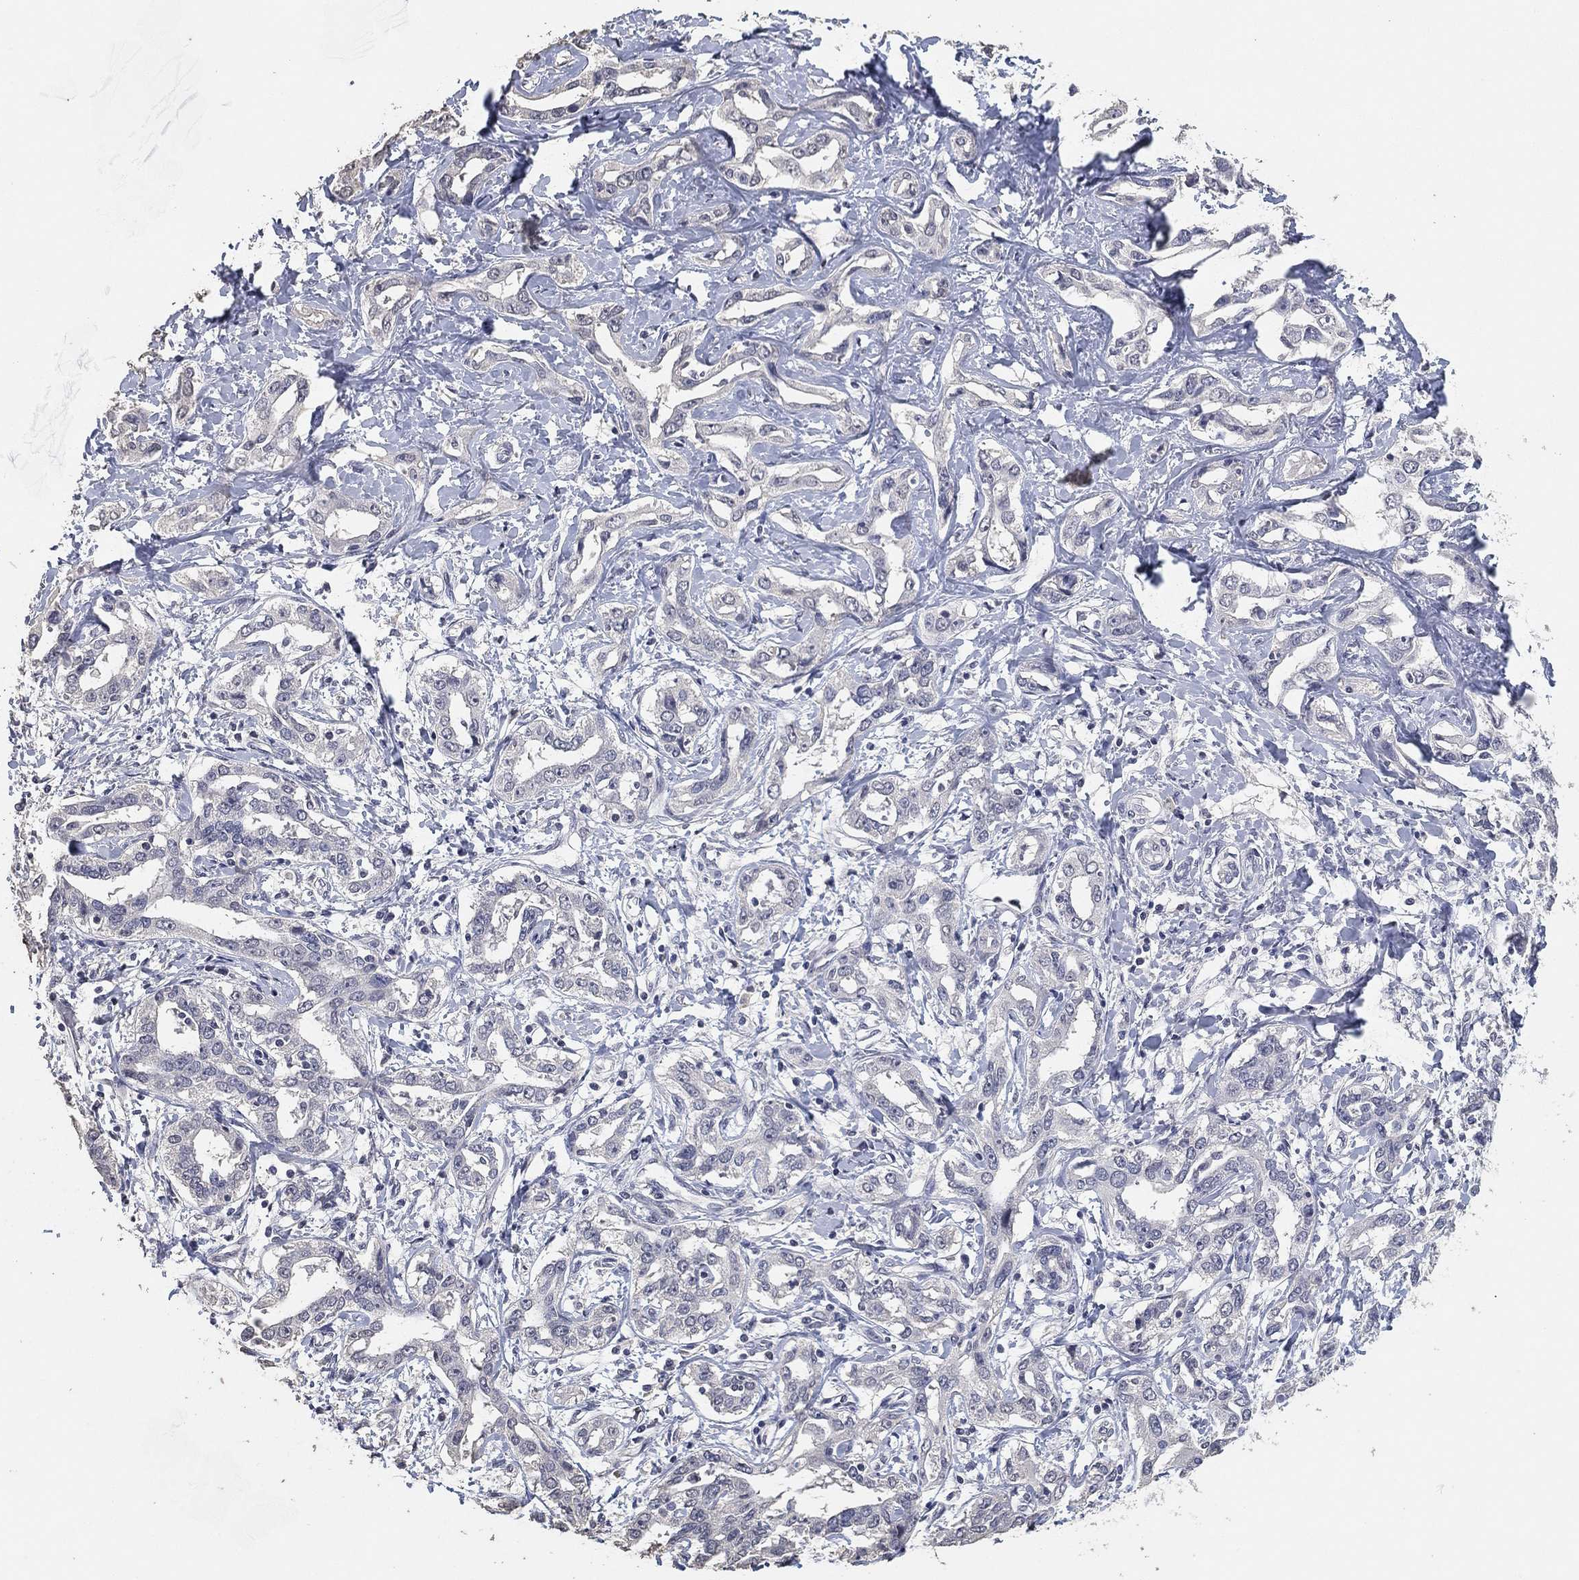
{"staining": {"intensity": "negative", "quantity": "none", "location": "none"}, "tissue": "liver cancer", "cell_type": "Tumor cells", "image_type": "cancer", "snomed": [{"axis": "morphology", "description": "Cholangiocarcinoma"}, {"axis": "topography", "description": "Liver"}], "caption": "A high-resolution image shows IHC staining of liver cancer (cholangiocarcinoma), which shows no significant expression in tumor cells. (DAB (3,3'-diaminobenzidine) immunohistochemistry (IHC), high magnification).", "gene": "DSG1", "patient": {"sex": "male", "age": 59}}